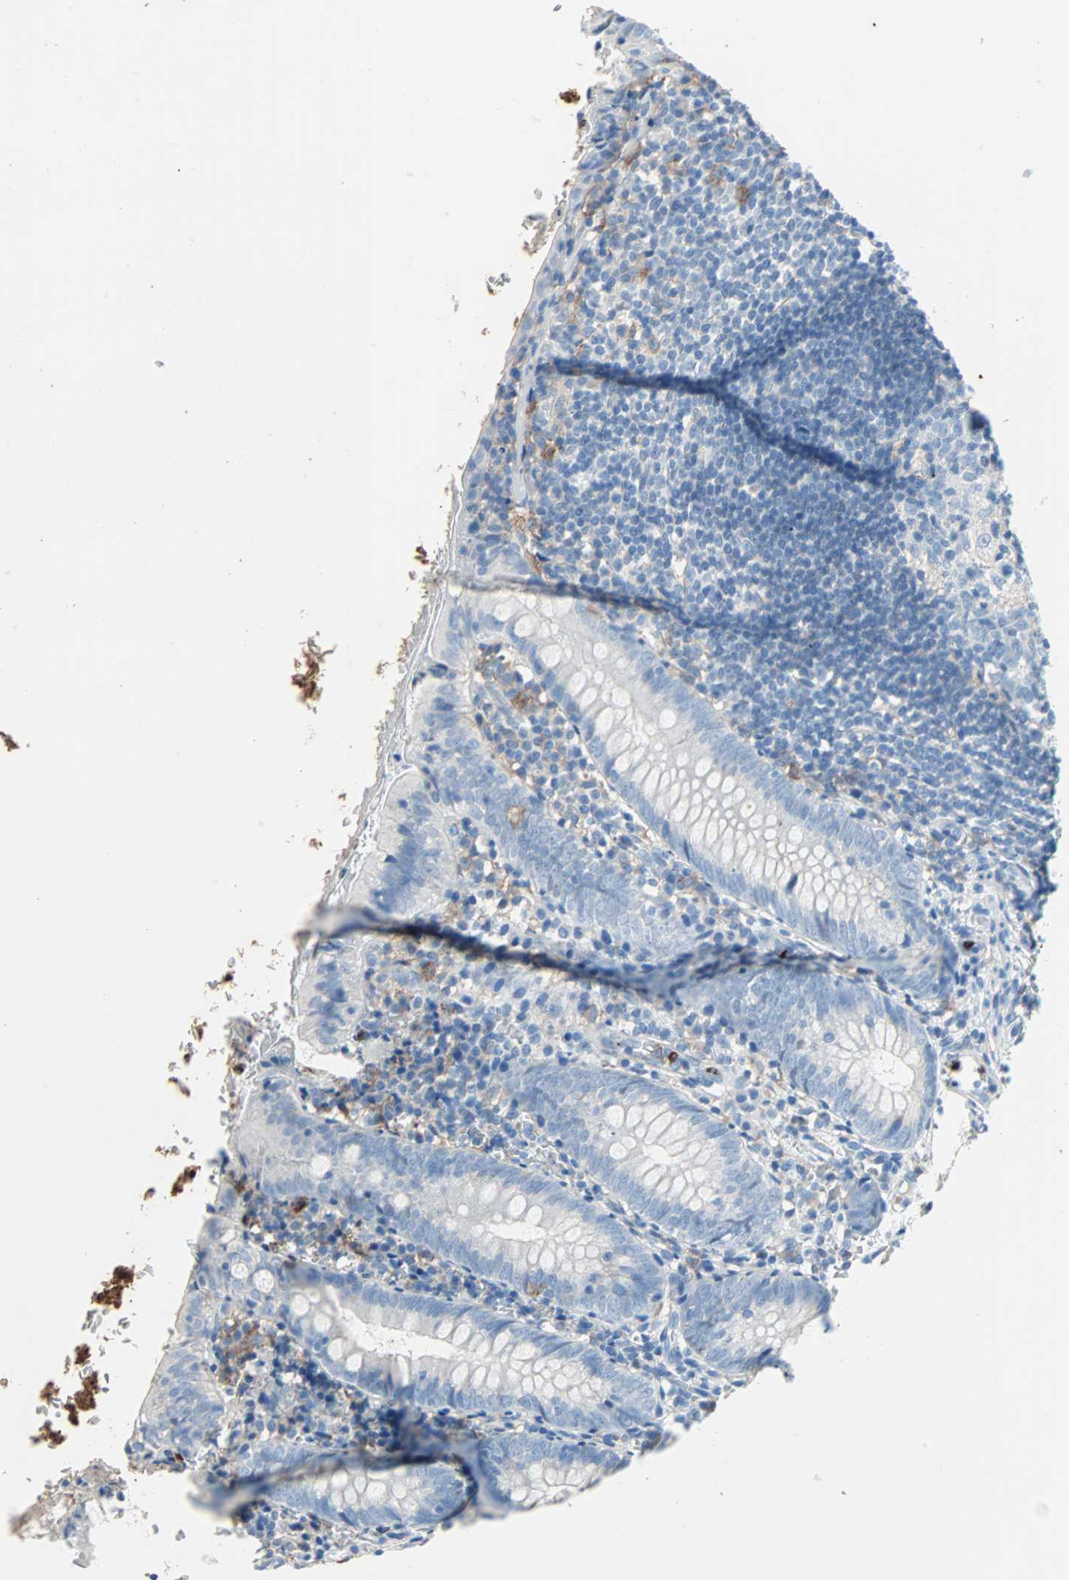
{"staining": {"intensity": "negative", "quantity": "none", "location": "none"}, "tissue": "appendix", "cell_type": "Glandular cells", "image_type": "normal", "snomed": [{"axis": "morphology", "description": "Normal tissue, NOS"}, {"axis": "topography", "description": "Appendix"}], "caption": "Micrograph shows no protein staining in glandular cells of normal appendix.", "gene": "CLEC4A", "patient": {"sex": "female", "age": 10}}